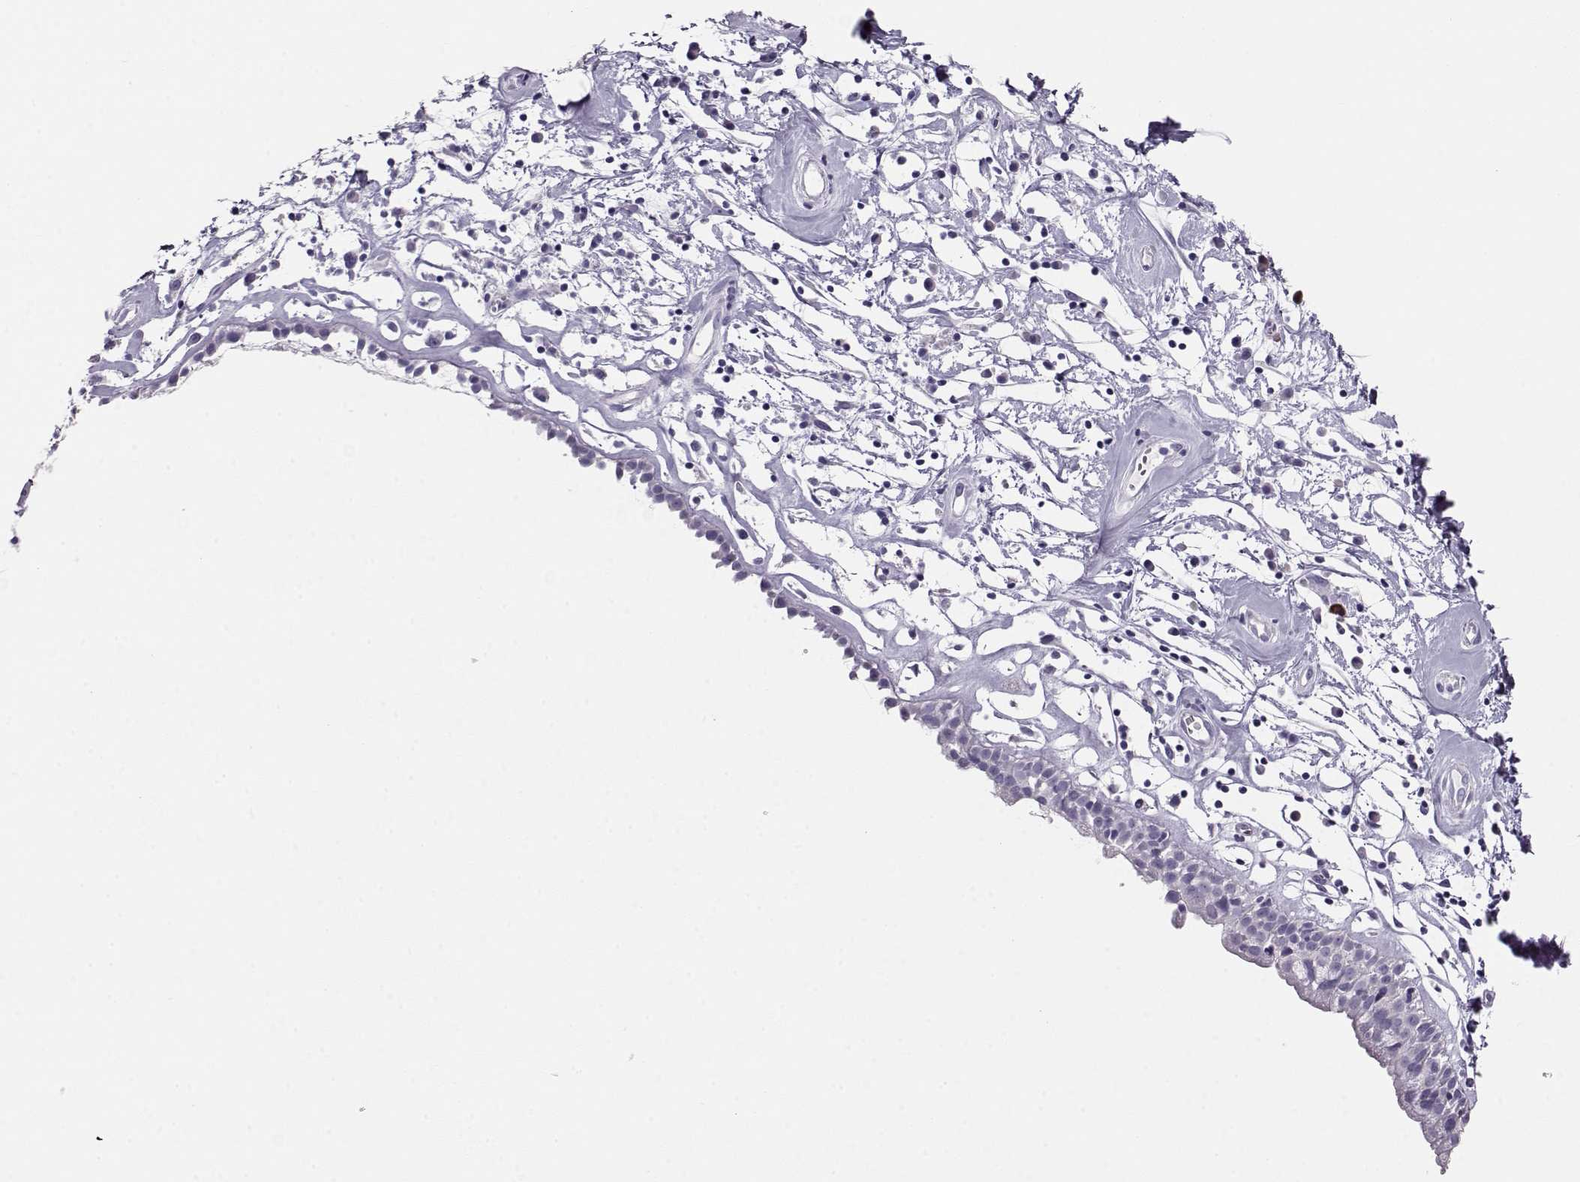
{"staining": {"intensity": "negative", "quantity": "none", "location": "none"}, "tissue": "nasopharynx", "cell_type": "Respiratory epithelial cells", "image_type": "normal", "snomed": [{"axis": "morphology", "description": "Normal tissue, NOS"}, {"axis": "topography", "description": "Nasopharynx"}], "caption": "Immunohistochemistry of unremarkable human nasopharynx displays no positivity in respiratory epithelial cells. The staining is performed using DAB brown chromogen with nuclei counter-stained in using hematoxylin.", "gene": "CRX", "patient": {"sex": "male", "age": 77}}